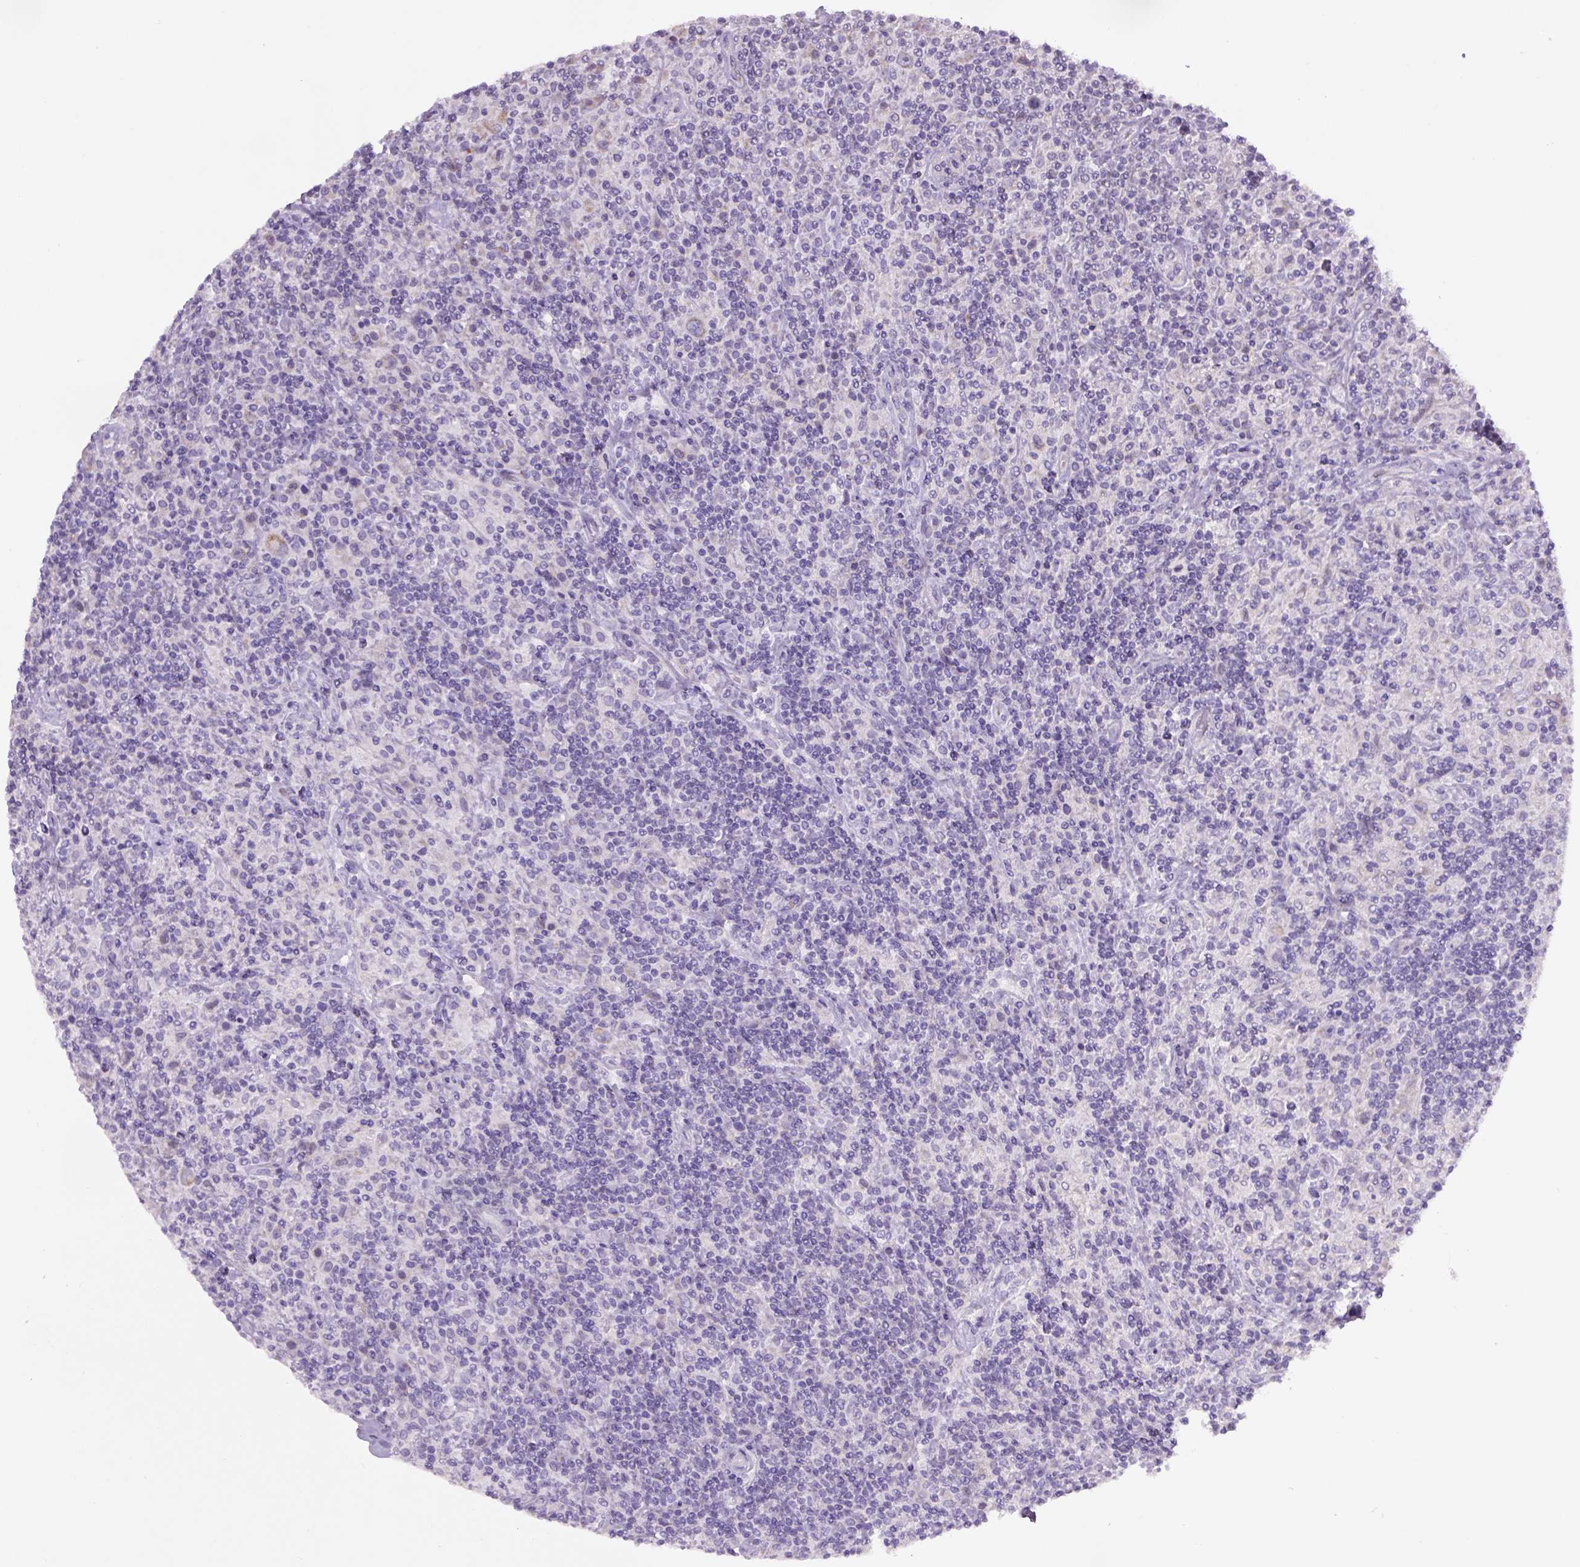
{"staining": {"intensity": "weak", "quantity": "<25%", "location": "cytoplasmic/membranous"}, "tissue": "lymphoma", "cell_type": "Tumor cells", "image_type": "cancer", "snomed": [{"axis": "morphology", "description": "Hodgkin's disease, NOS"}, {"axis": "topography", "description": "Lymph node"}], "caption": "DAB (3,3'-diaminobenzidine) immunohistochemical staining of Hodgkin's disease shows no significant positivity in tumor cells.", "gene": "ADGRV1", "patient": {"sex": "male", "age": 70}}